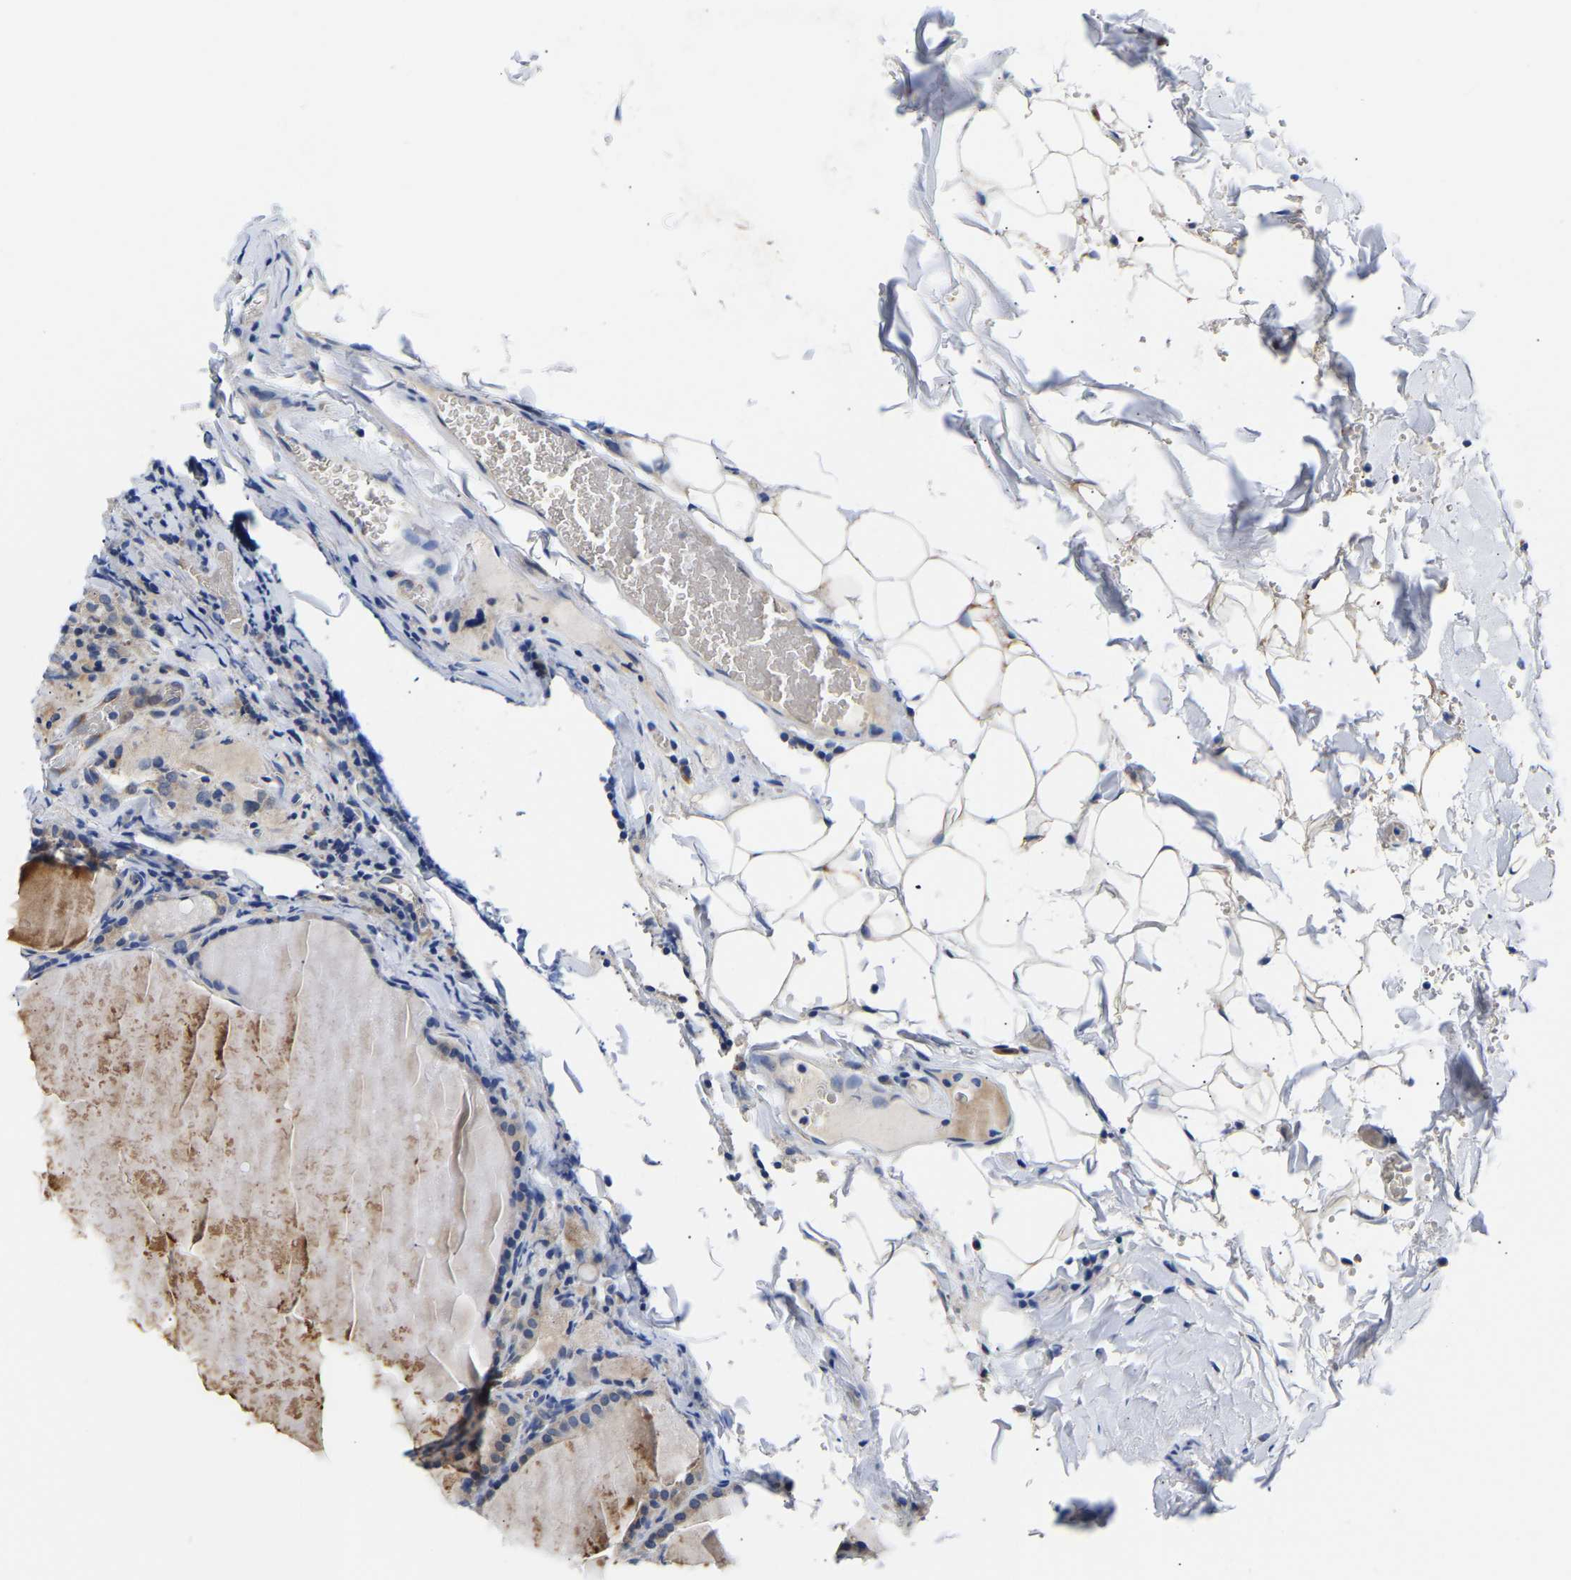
{"staining": {"intensity": "weak", "quantity": ">75%", "location": "cytoplasmic/membranous"}, "tissue": "thyroid cancer", "cell_type": "Tumor cells", "image_type": "cancer", "snomed": [{"axis": "morphology", "description": "Papillary adenocarcinoma, NOS"}, {"axis": "topography", "description": "Thyroid gland"}], "caption": "This micrograph exhibits immunohistochemistry staining of papillary adenocarcinoma (thyroid), with low weak cytoplasmic/membranous expression in about >75% of tumor cells.", "gene": "RINT1", "patient": {"sex": "female", "age": 42}}